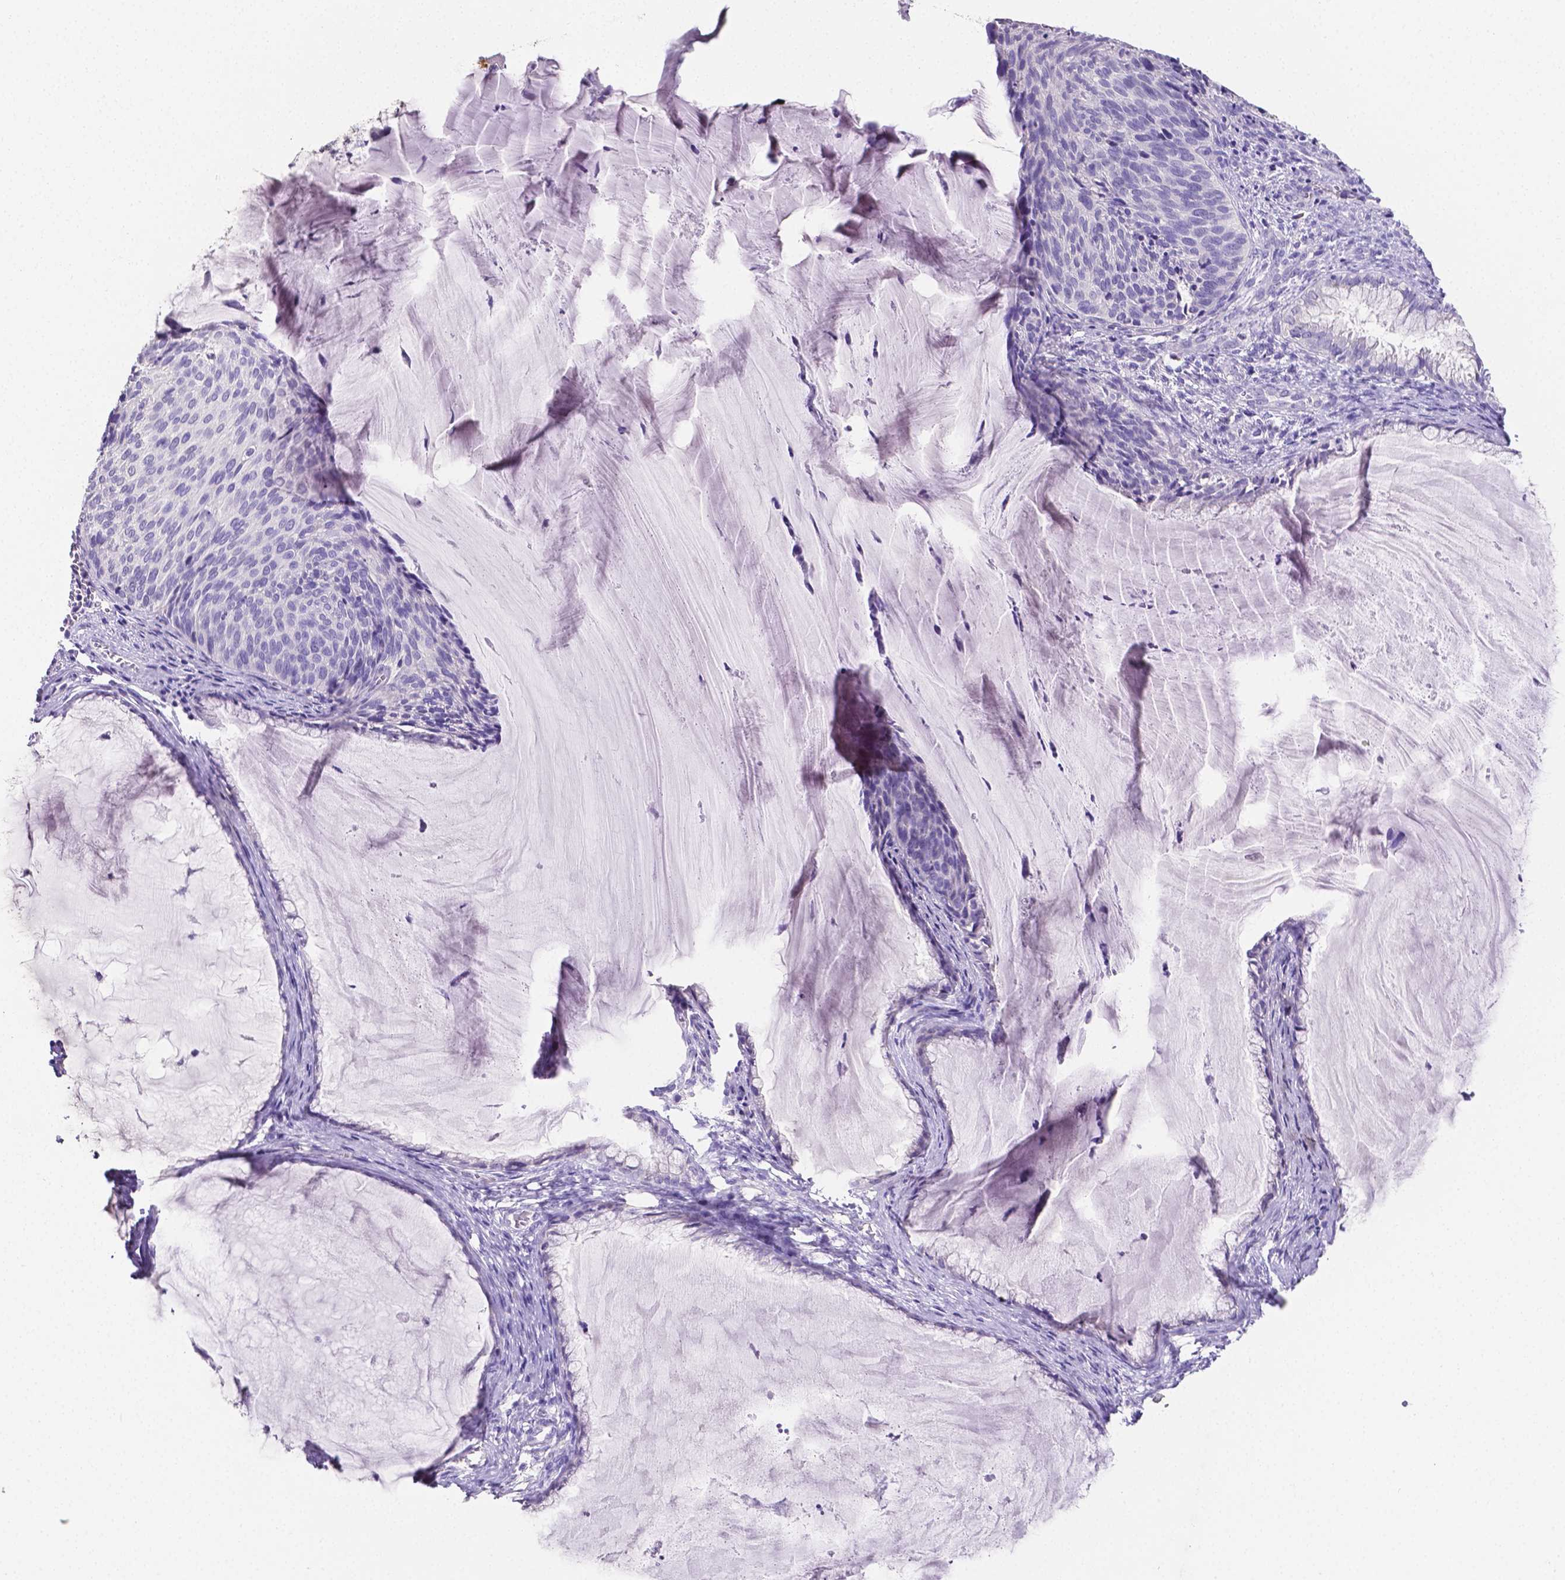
{"staining": {"intensity": "negative", "quantity": "none", "location": "none"}, "tissue": "cervical cancer", "cell_type": "Tumor cells", "image_type": "cancer", "snomed": [{"axis": "morphology", "description": "Squamous cell carcinoma, NOS"}, {"axis": "topography", "description": "Cervix"}], "caption": "Immunohistochemistry (IHC) micrograph of cervical cancer (squamous cell carcinoma) stained for a protein (brown), which shows no positivity in tumor cells.", "gene": "SLC22A2", "patient": {"sex": "female", "age": 36}}